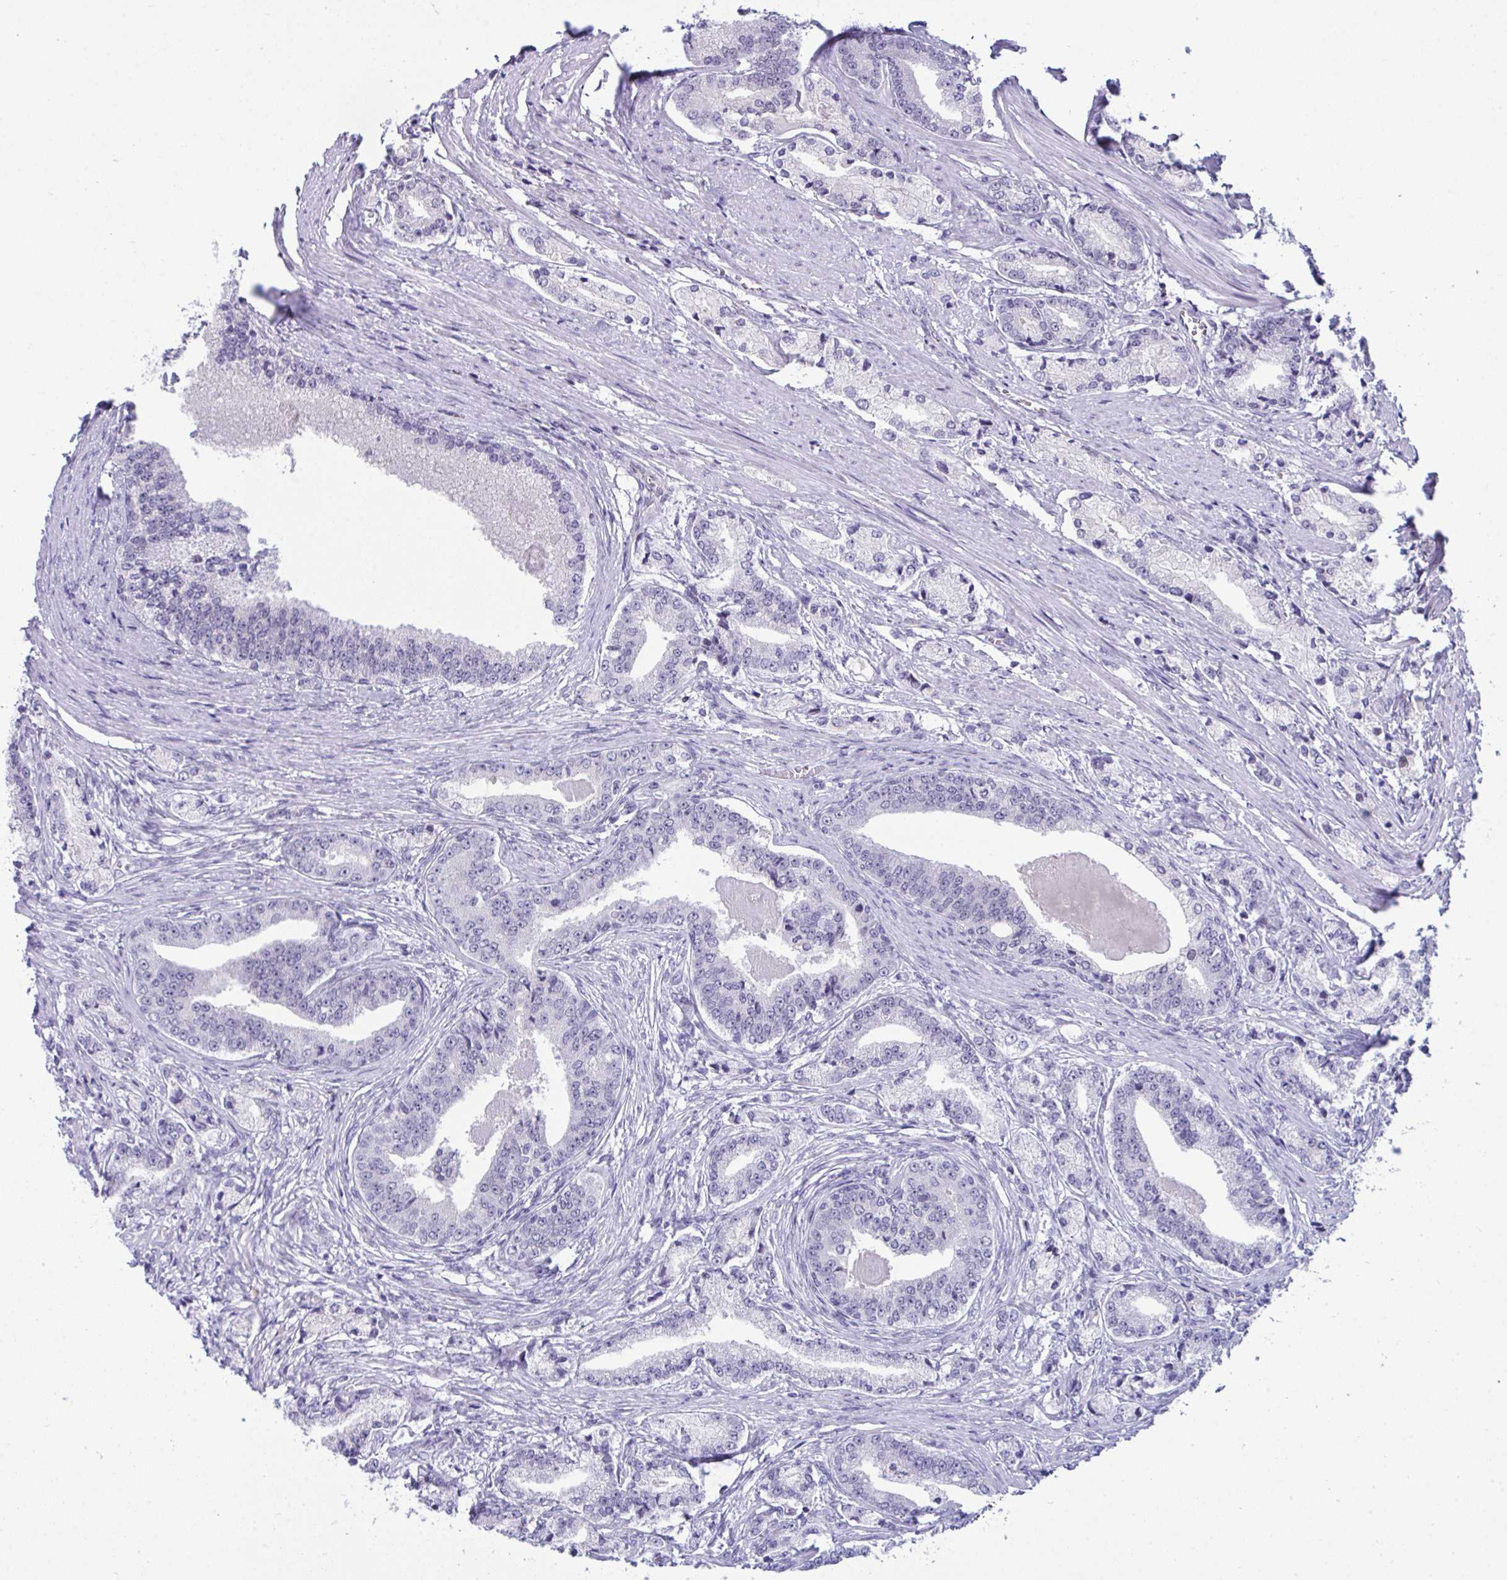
{"staining": {"intensity": "negative", "quantity": "none", "location": "none"}, "tissue": "prostate cancer", "cell_type": "Tumor cells", "image_type": "cancer", "snomed": [{"axis": "morphology", "description": "Adenocarcinoma, High grade"}, {"axis": "topography", "description": "Prostate and seminal vesicle, NOS"}], "caption": "Tumor cells are negative for brown protein staining in high-grade adenocarcinoma (prostate).", "gene": "ZFHX3", "patient": {"sex": "male", "age": 61}}